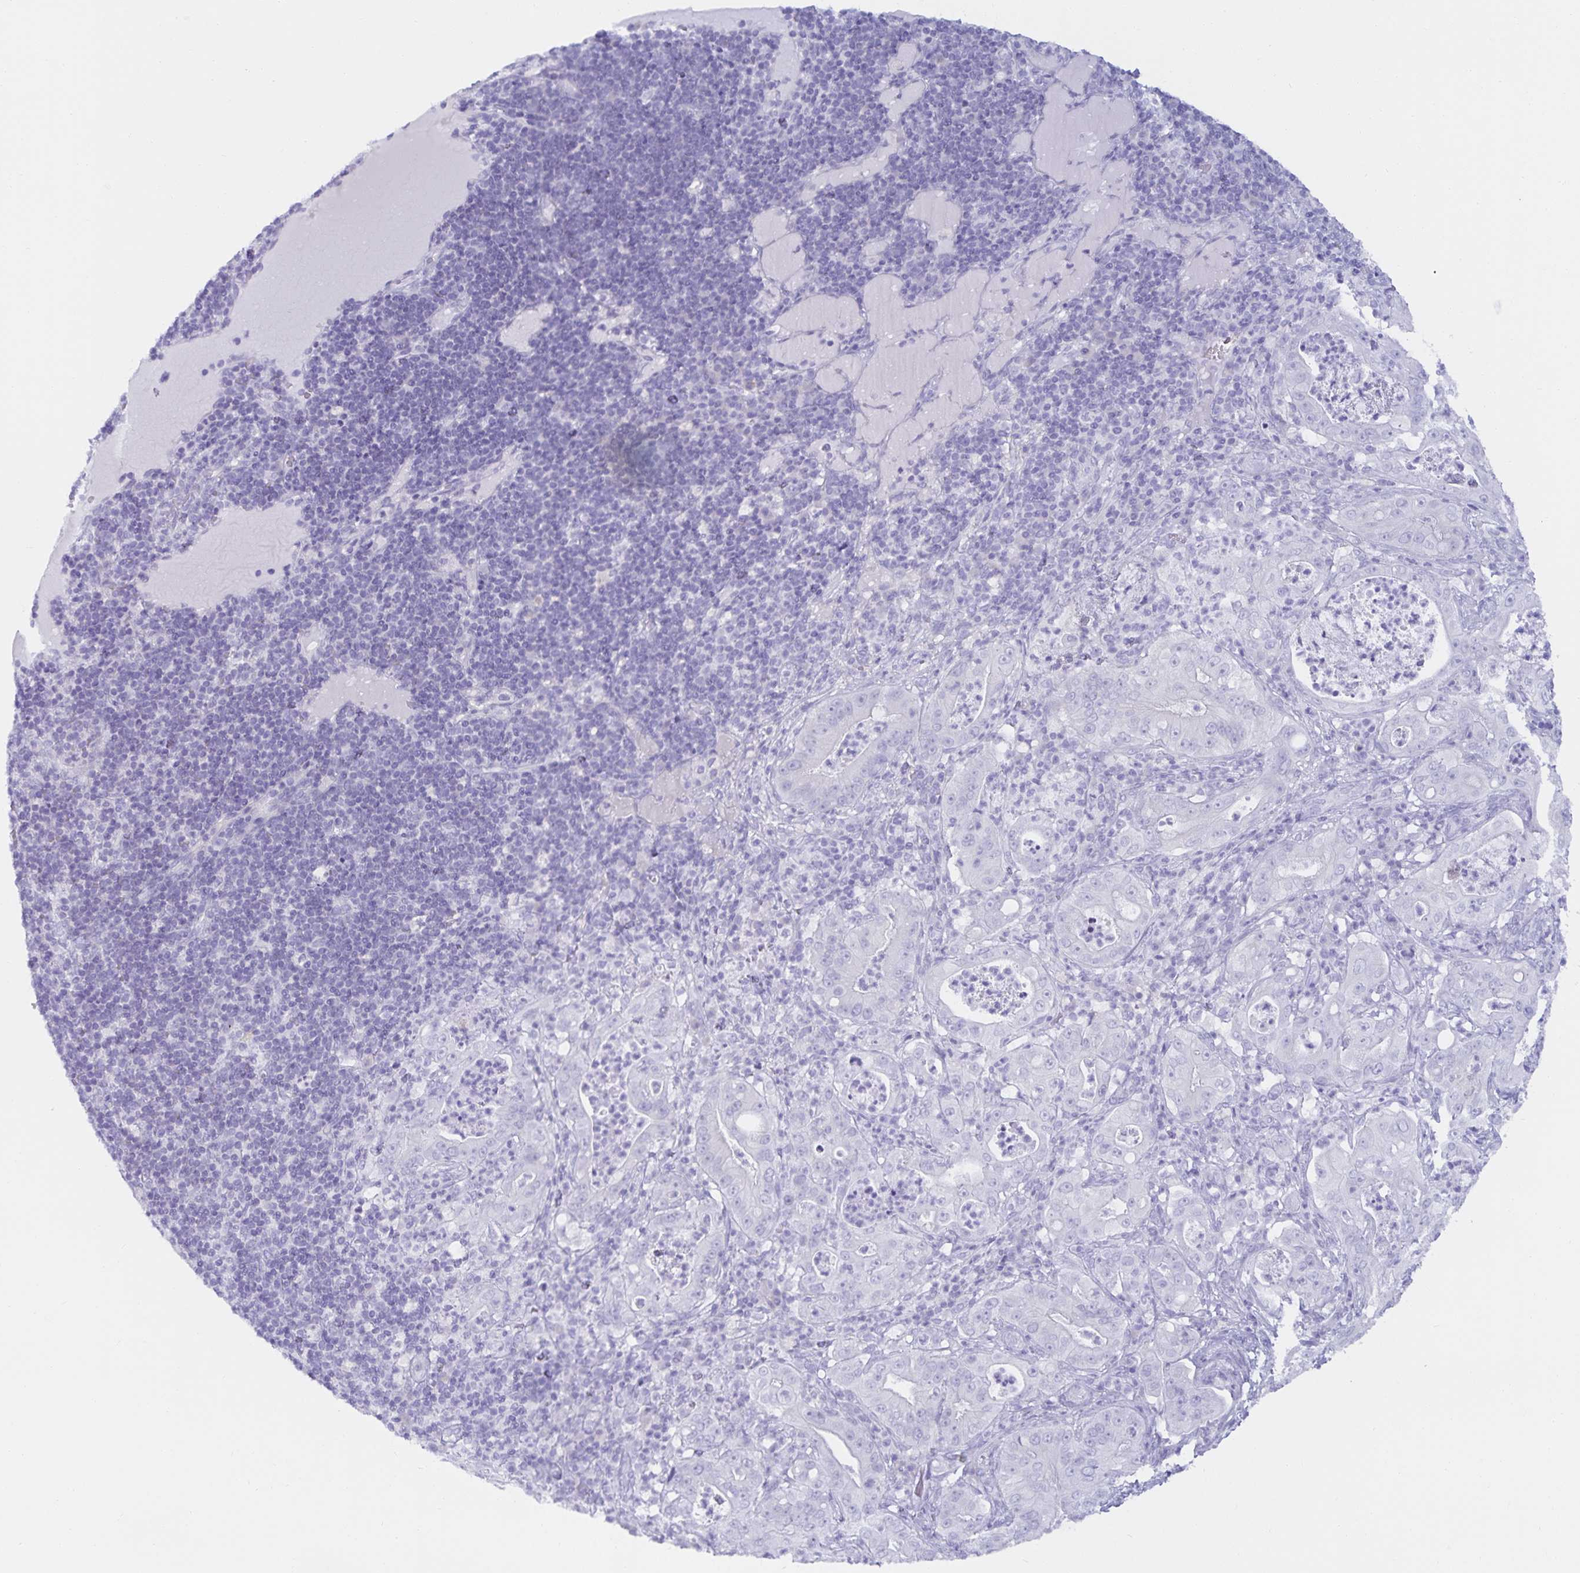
{"staining": {"intensity": "negative", "quantity": "none", "location": "none"}, "tissue": "pancreatic cancer", "cell_type": "Tumor cells", "image_type": "cancer", "snomed": [{"axis": "morphology", "description": "Adenocarcinoma, NOS"}, {"axis": "topography", "description": "Pancreas"}], "caption": "An immunohistochemistry photomicrograph of adenocarcinoma (pancreatic) is shown. There is no staining in tumor cells of adenocarcinoma (pancreatic).", "gene": "MON2", "patient": {"sex": "male", "age": 71}}